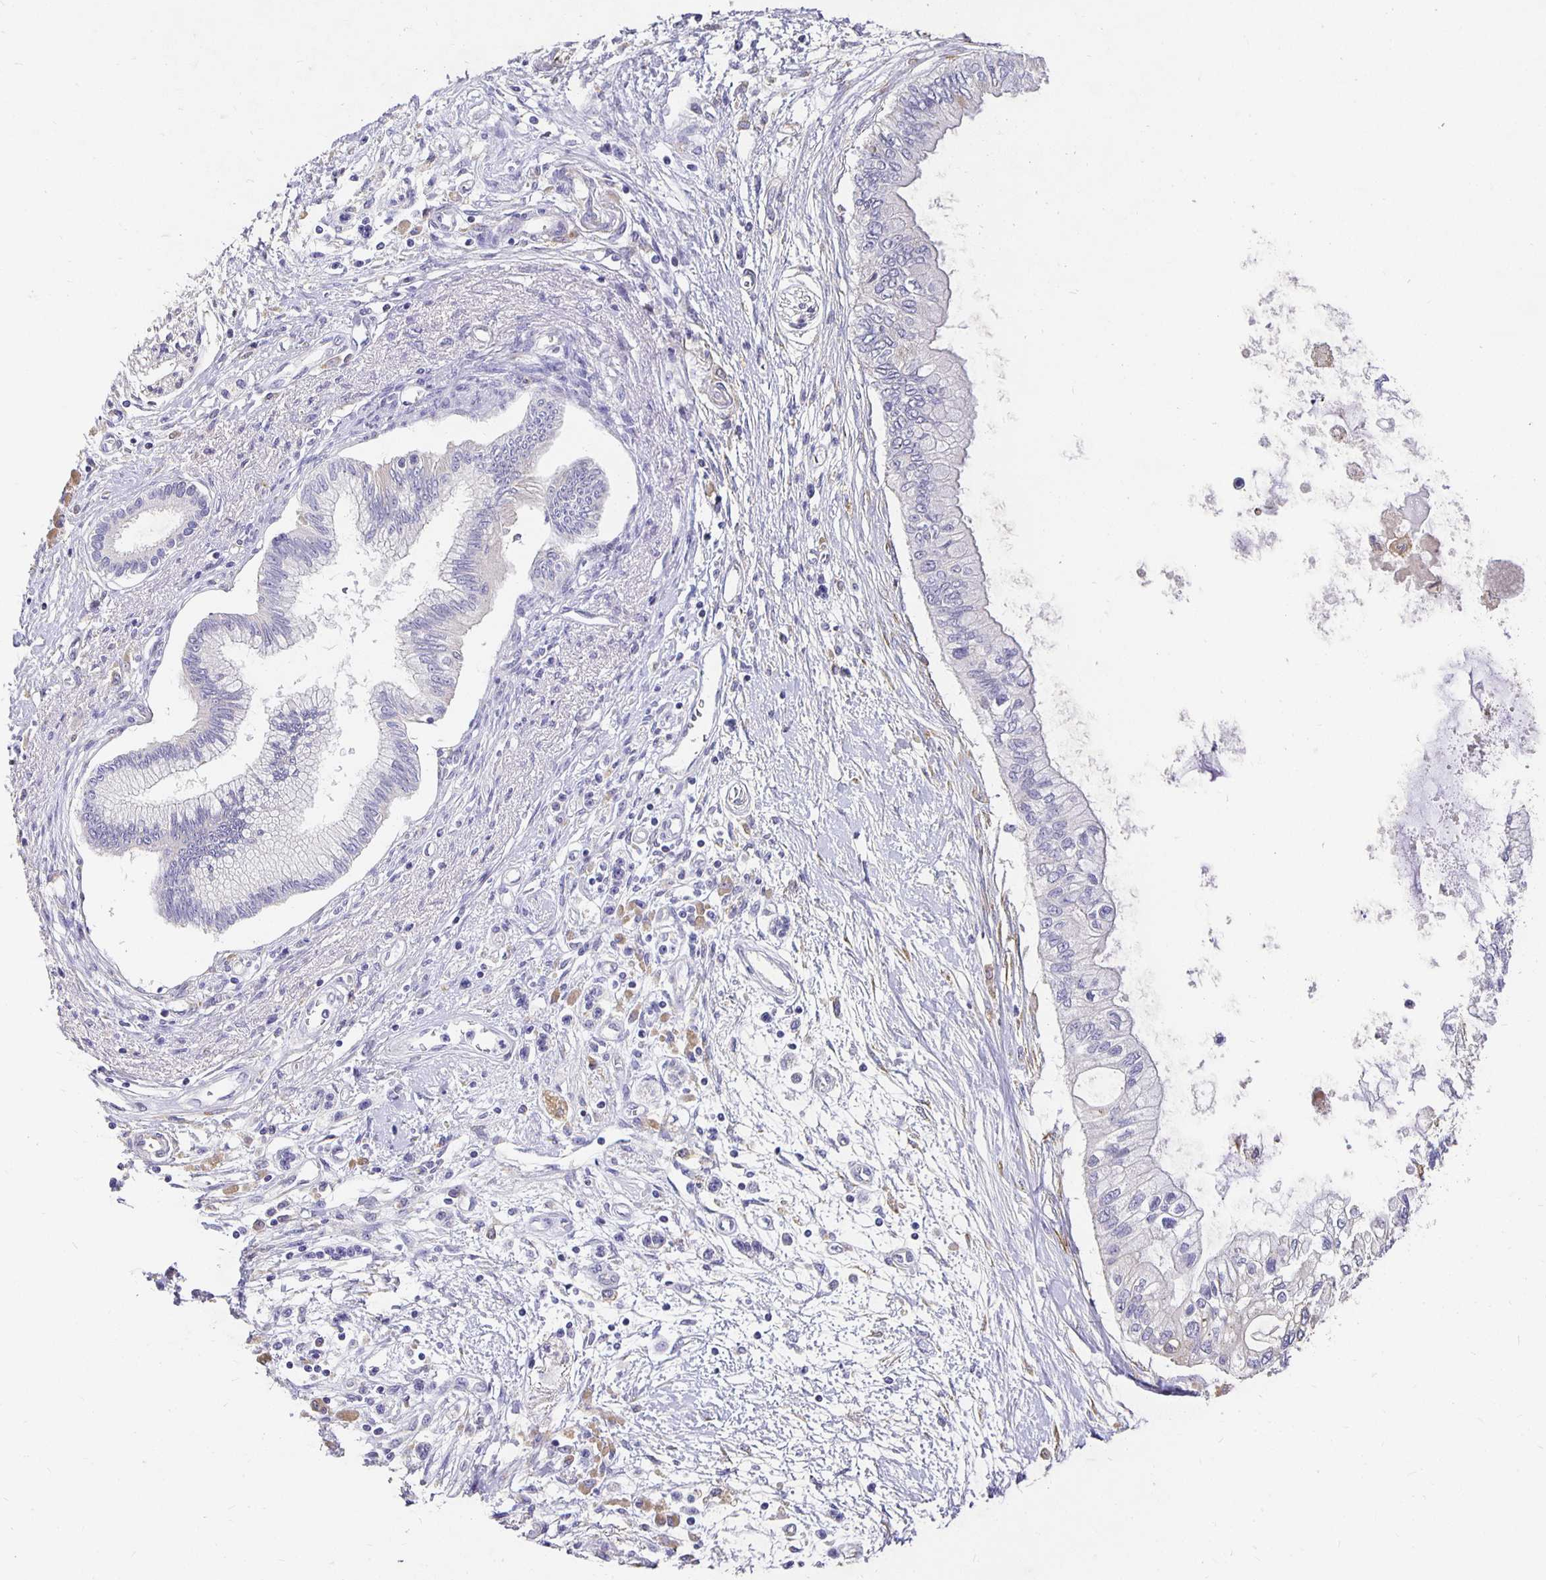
{"staining": {"intensity": "negative", "quantity": "none", "location": "none"}, "tissue": "pancreatic cancer", "cell_type": "Tumor cells", "image_type": "cancer", "snomed": [{"axis": "morphology", "description": "Adenocarcinoma, NOS"}, {"axis": "topography", "description": "Pancreas"}], "caption": "An image of human pancreatic cancer is negative for staining in tumor cells.", "gene": "PLOD1", "patient": {"sex": "female", "age": 77}}